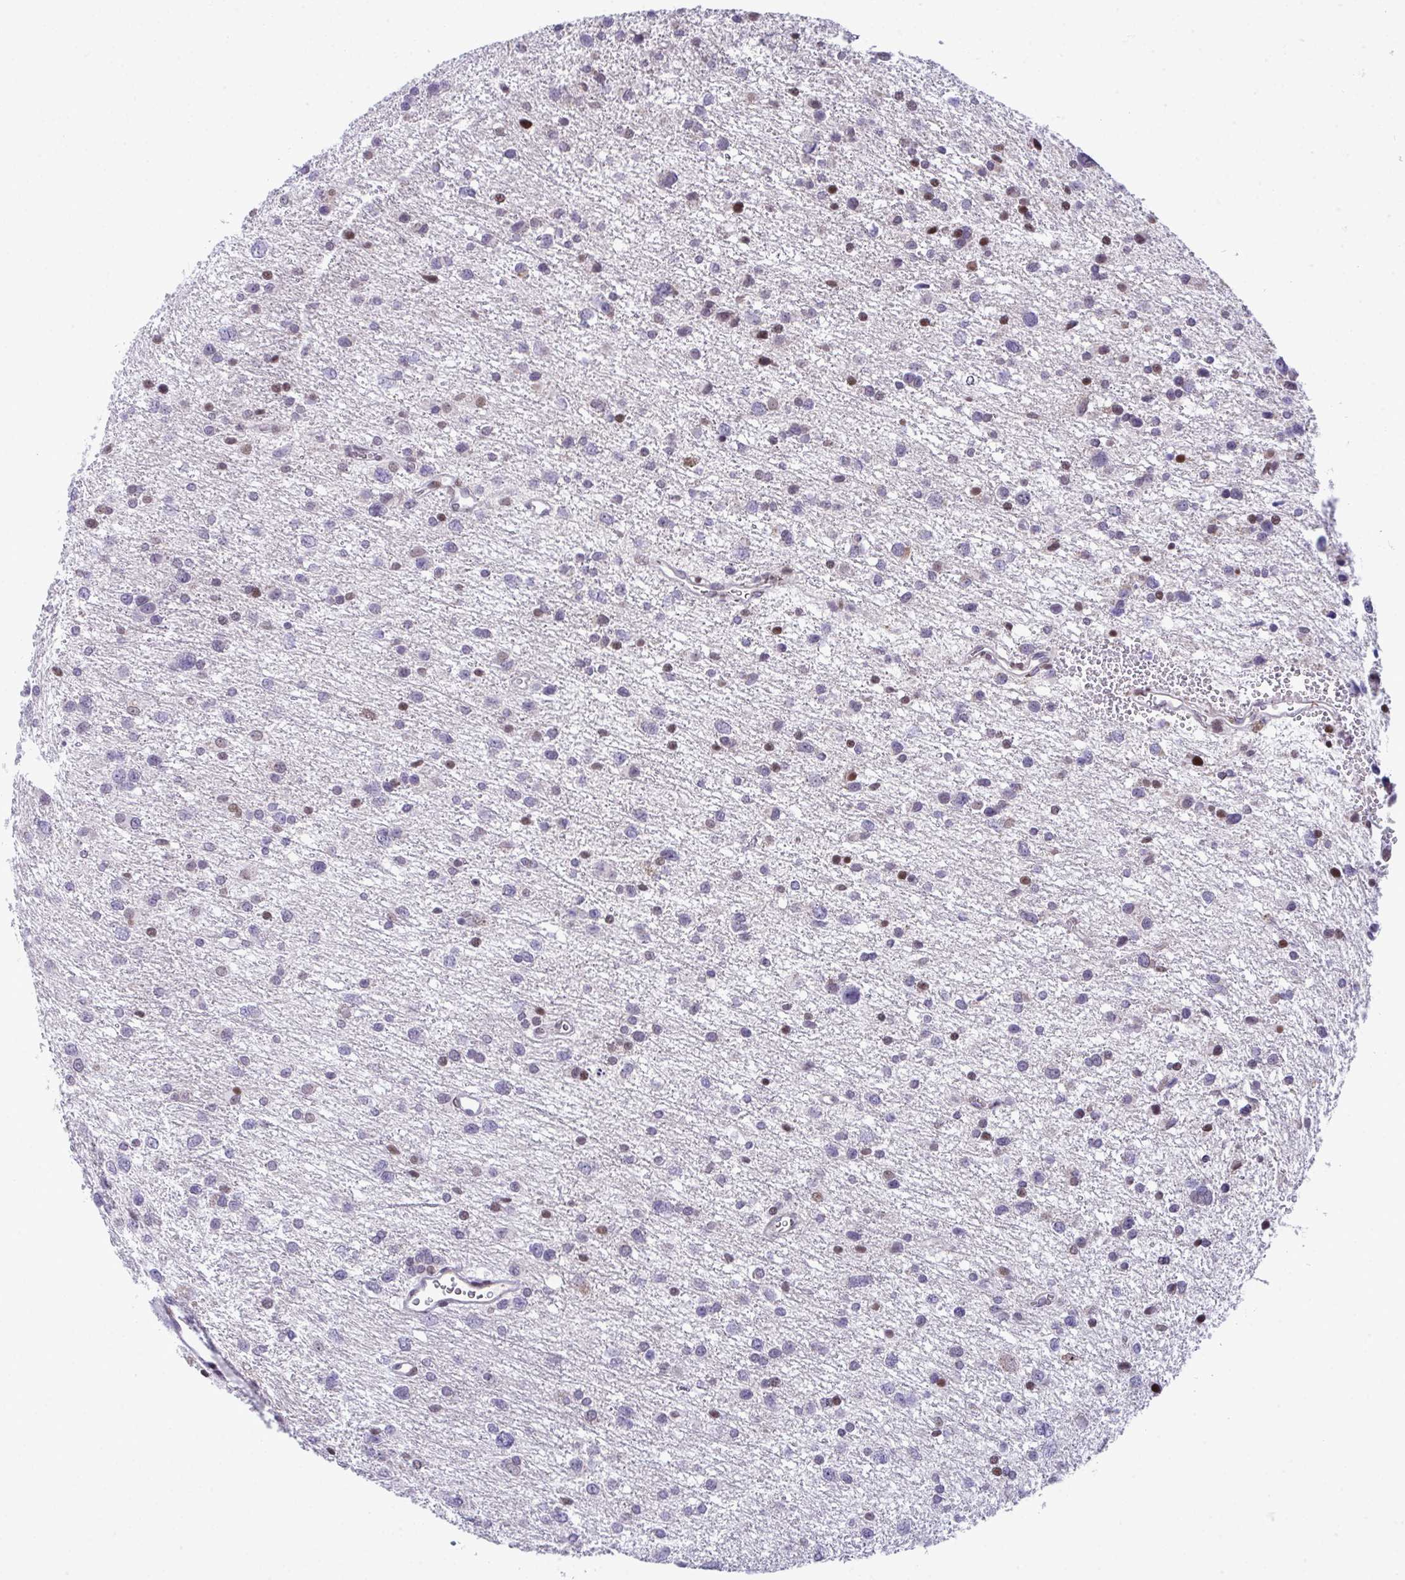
{"staining": {"intensity": "negative", "quantity": "none", "location": "none"}, "tissue": "glioma", "cell_type": "Tumor cells", "image_type": "cancer", "snomed": [{"axis": "morphology", "description": "Glioma, malignant, Low grade"}, {"axis": "topography", "description": "Brain"}], "caption": "A micrograph of glioma stained for a protein demonstrates no brown staining in tumor cells. (Brightfield microscopy of DAB immunohistochemistry at high magnification).", "gene": "ZFHX3", "patient": {"sex": "female", "age": 55}}